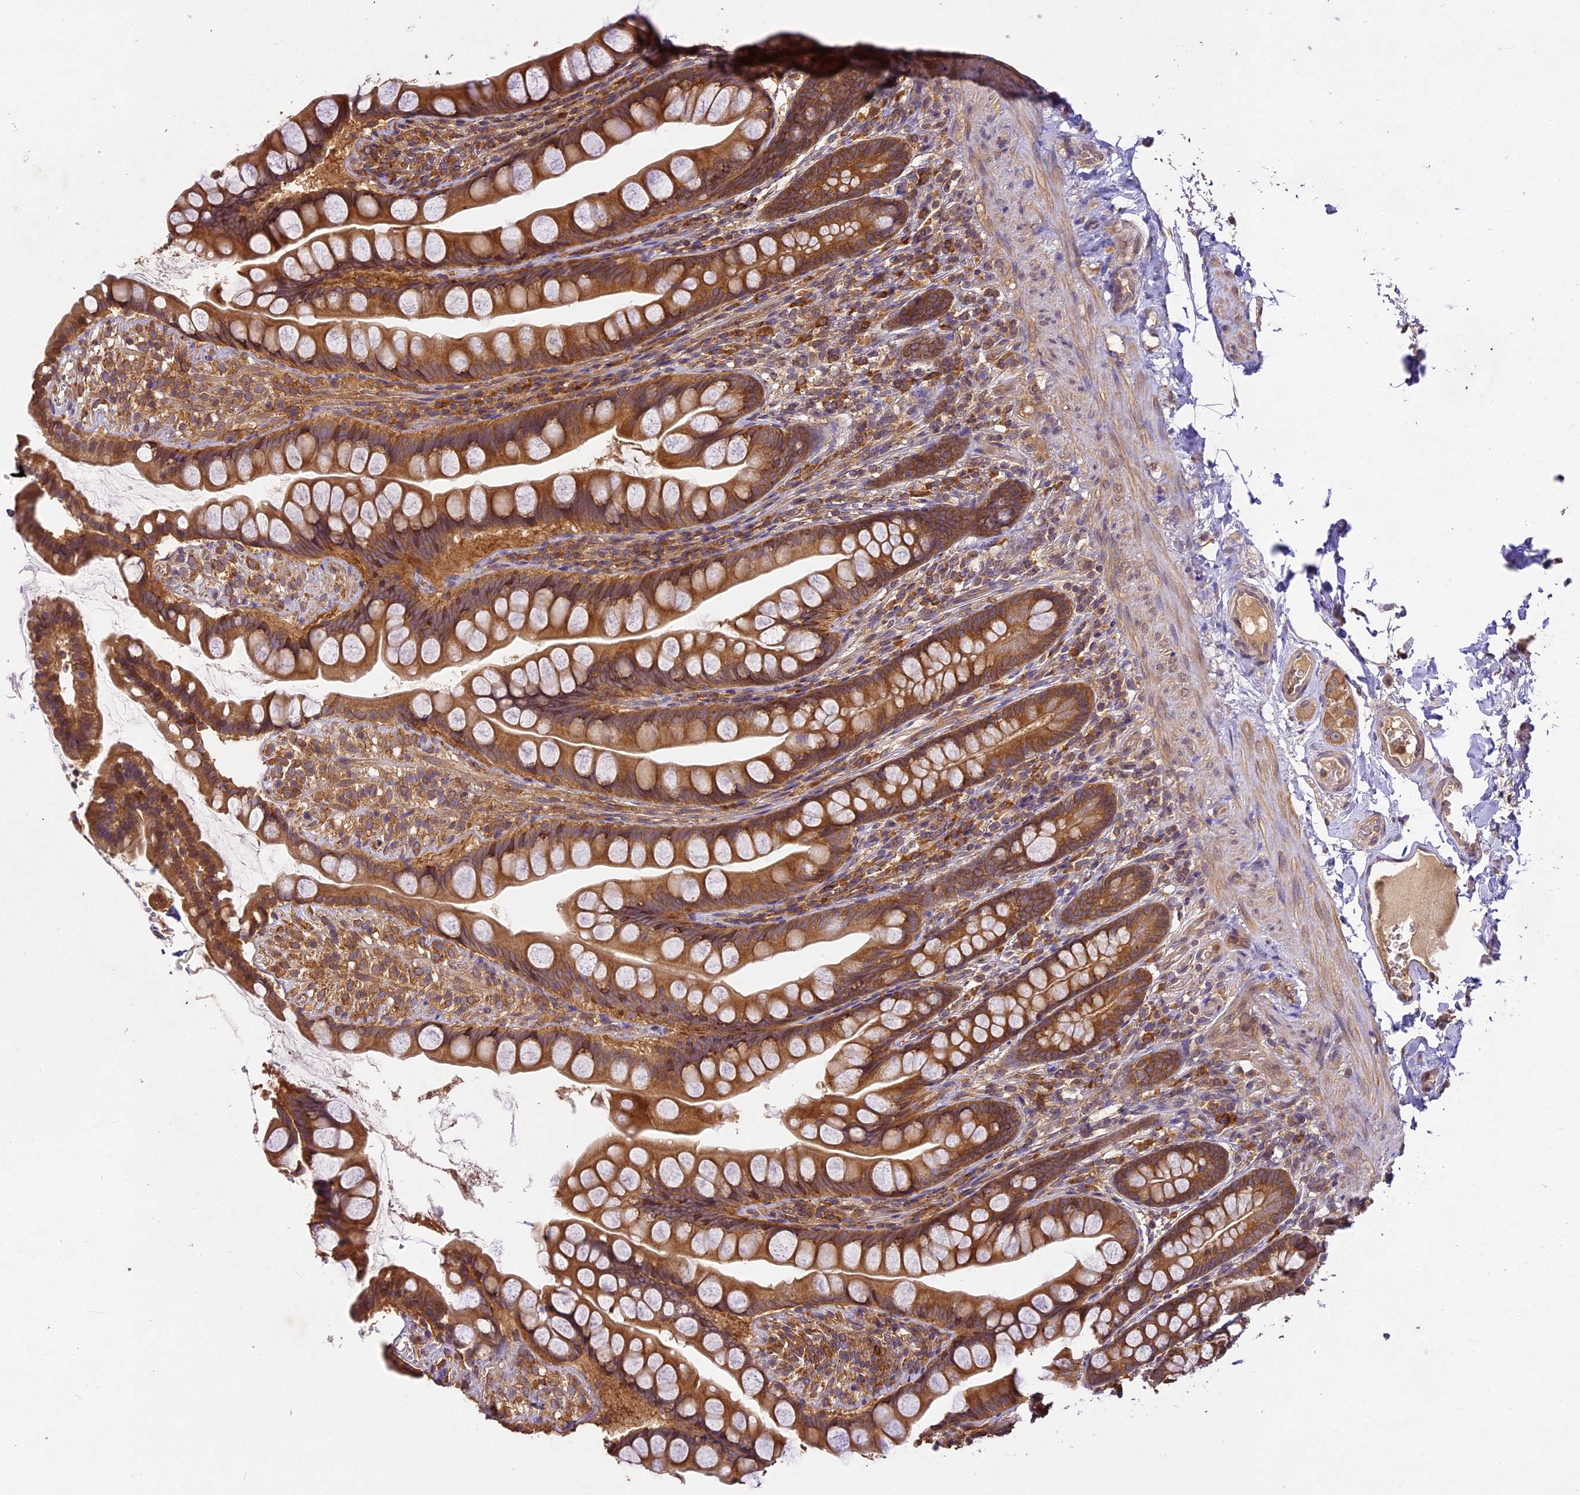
{"staining": {"intensity": "strong", "quantity": ">75%", "location": "cytoplasmic/membranous"}, "tissue": "small intestine", "cell_type": "Glandular cells", "image_type": "normal", "snomed": [{"axis": "morphology", "description": "Normal tissue, NOS"}, {"axis": "topography", "description": "Small intestine"}], "caption": "Normal small intestine reveals strong cytoplasmic/membranous positivity in about >75% of glandular cells, visualized by immunohistochemistry. Using DAB (3,3'-diaminobenzidine) (brown) and hematoxylin (blue) stains, captured at high magnification using brightfield microscopy.", "gene": "BRAP", "patient": {"sex": "male", "age": 70}}